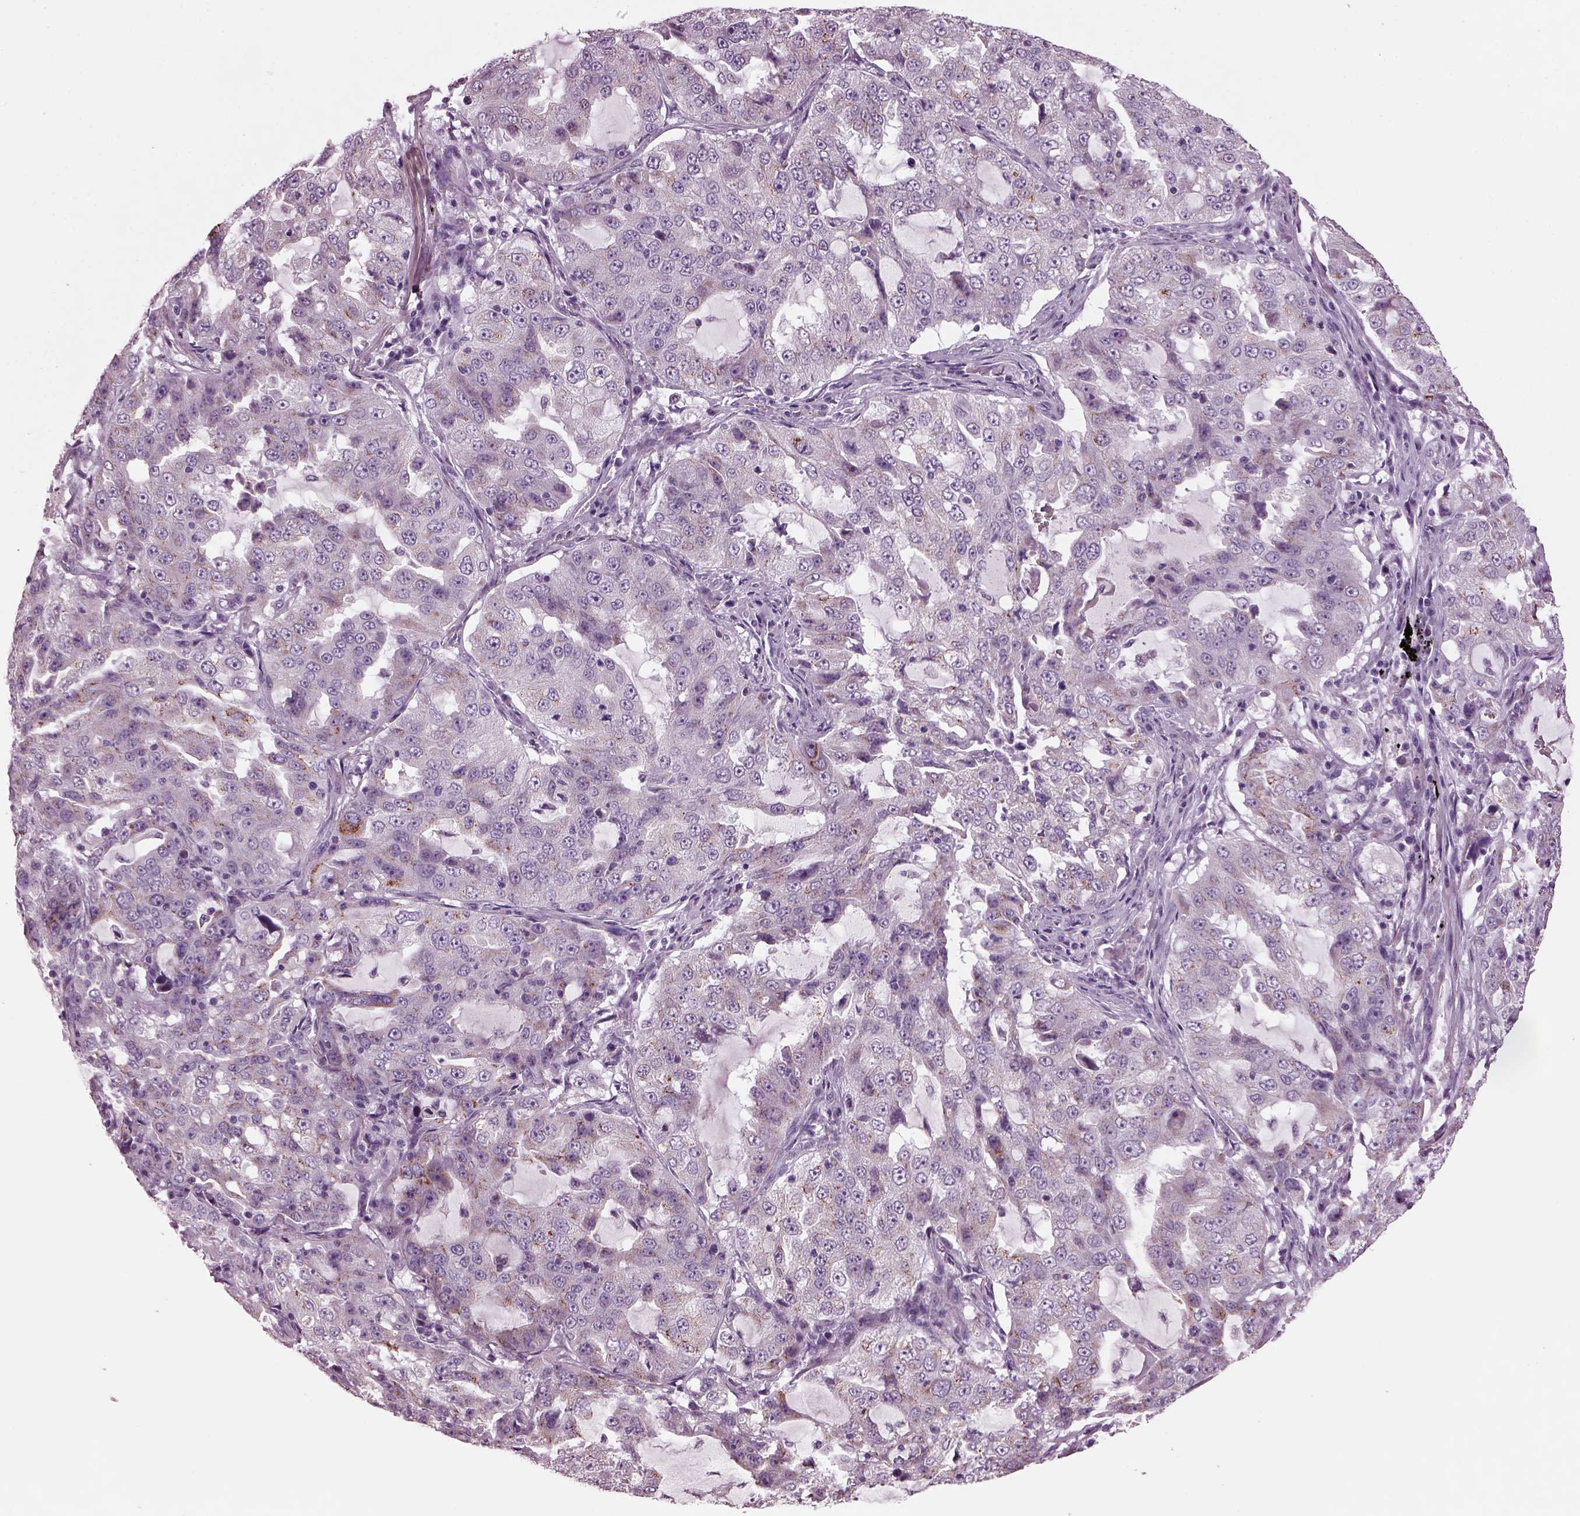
{"staining": {"intensity": "moderate", "quantity": "25%-75%", "location": "cytoplasmic/membranous"}, "tissue": "lung cancer", "cell_type": "Tumor cells", "image_type": "cancer", "snomed": [{"axis": "morphology", "description": "Adenocarcinoma, NOS"}, {"axis": "topography", "description": "Lung"}], "caption": "Human lung adenocarcinoma stained with a protein marker reveals moderate staining in tumor cells.", "gene": "PRR9", "patient": {"sex": "female", "age": 61}}